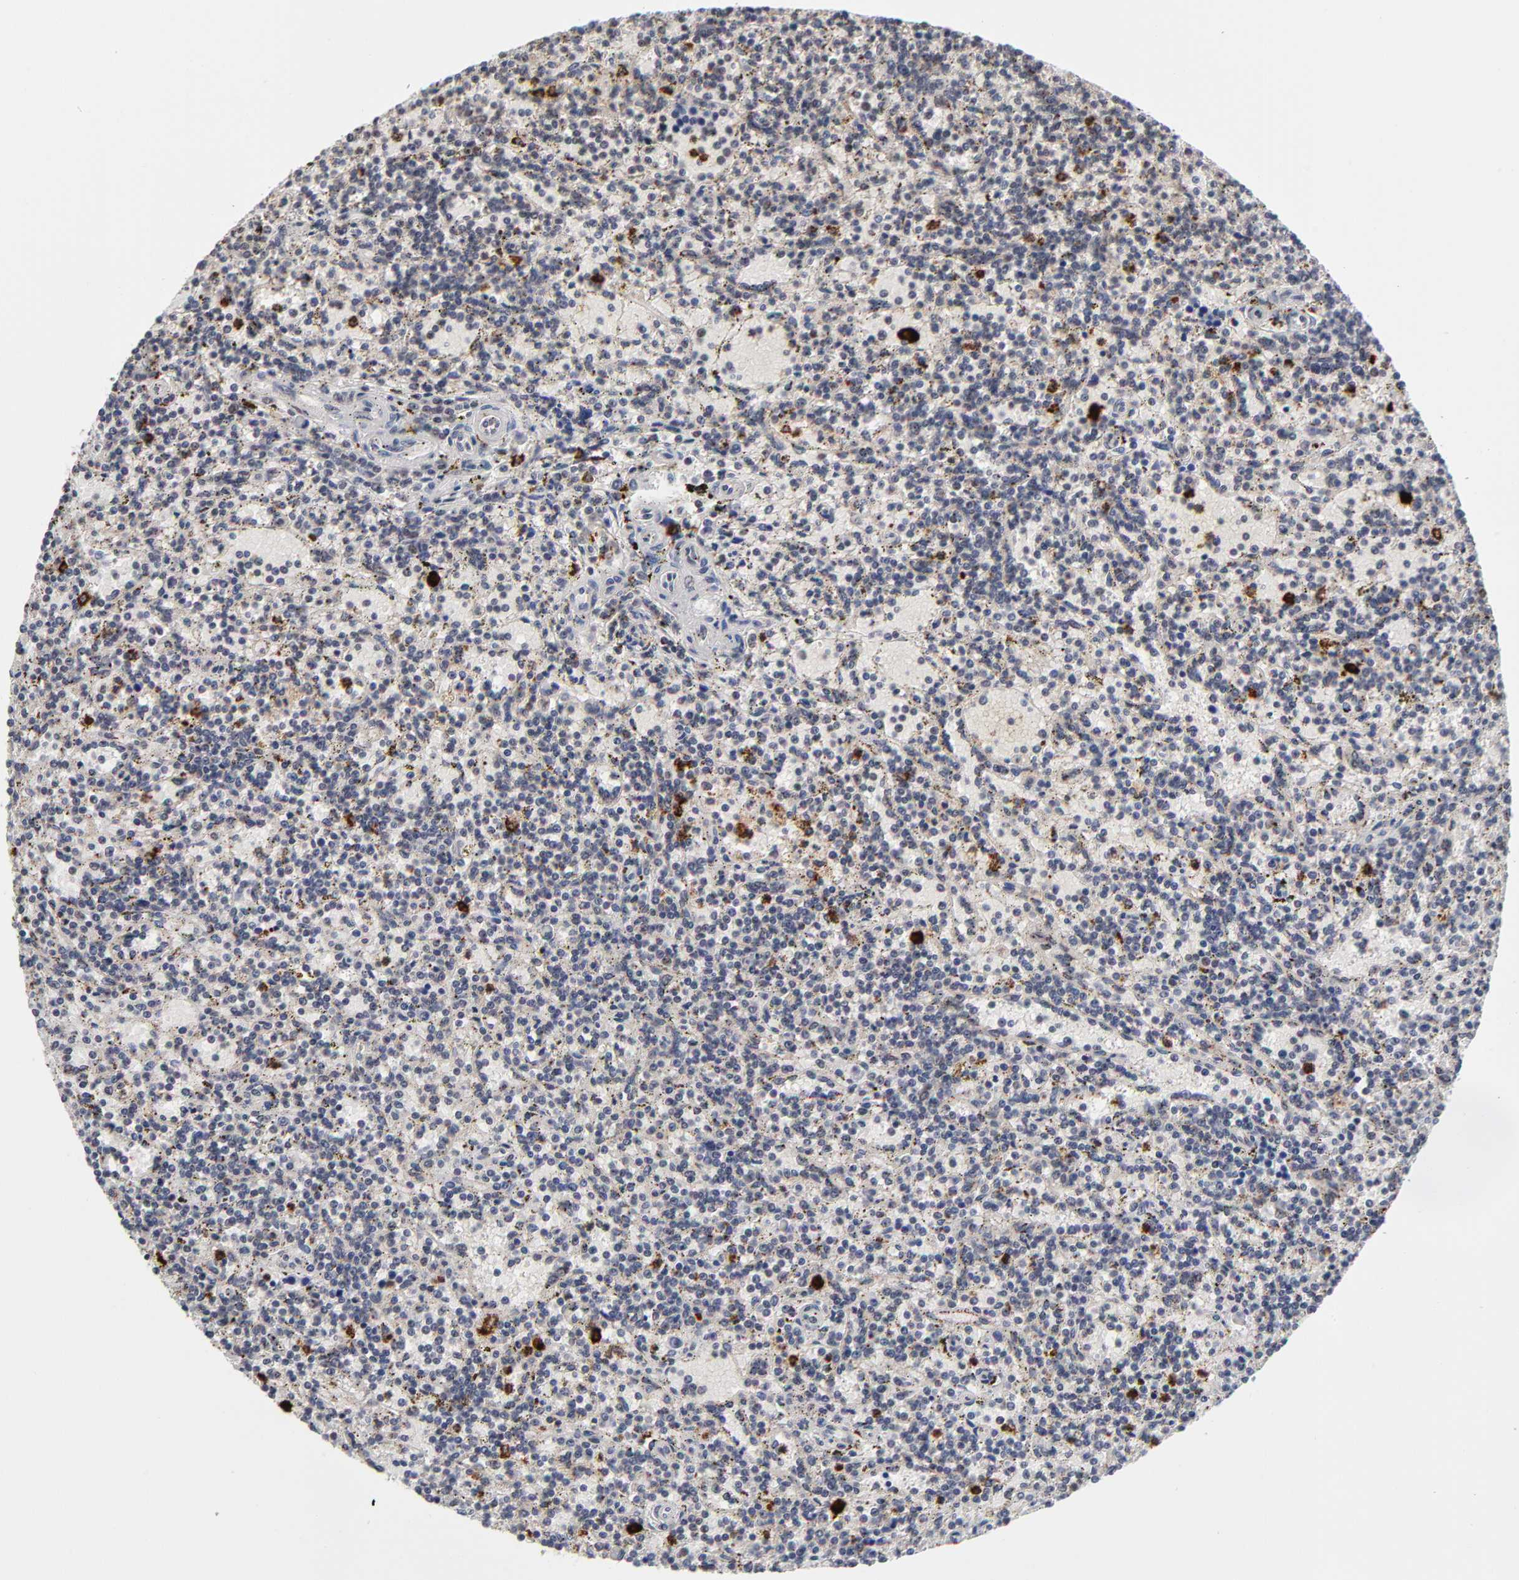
{"staining": {"intensity": "moderate", "quantity": "<25%", "location": "cytoplasmic/membranous"}, "tissue": "lymphoma", "cell_type": "Tumor cells", "image_type": "cancer", "snomed": [{"axis": "morphology", "description": "Malignant lymphoma, non-Hodgkin's type, Low grade"}, {"axis": "topography", "description": "Spleen"}], "caption": "Moderate cytoplasmic/membranous expression is identified in approximately <25% of tumor cells in malignant lymphoma, non-Hodgkin's type (low-grade). (DAB (3,3'-diaminobenzidine) IHC with brightfield microscopy, high magnification).", "gene": "ZNF419", "patient": {"sex": "male", "age": 73}}